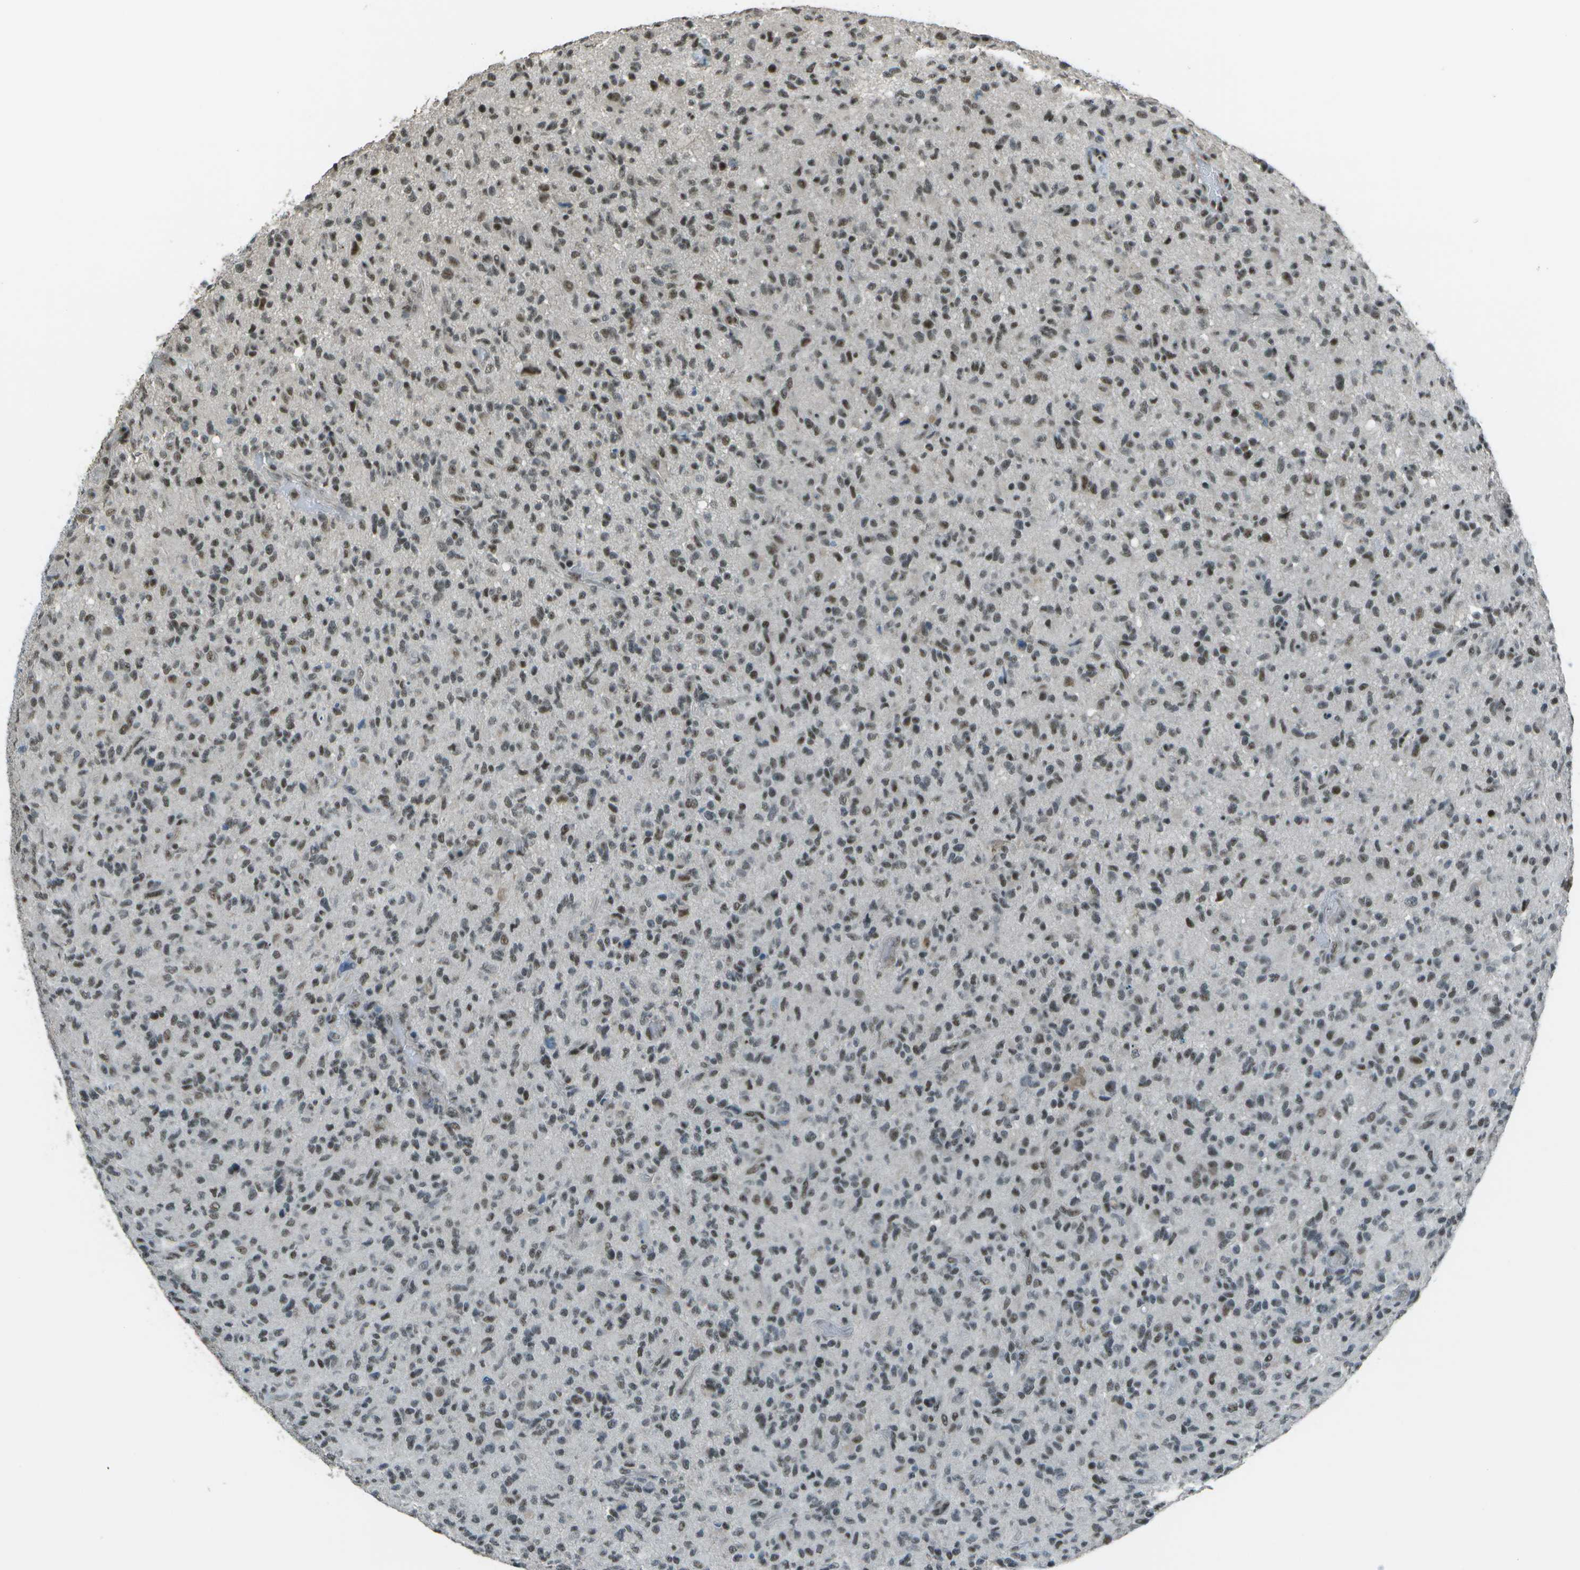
{"staining": {"intensity": "moderate", "quantity": ">75%", "location": "nuclear"}, "tissue": "glioma", "cell_type": "Tumor cells", "image_type": "cancer", "snomed": [{"axis": "morphology", "description": "Glioma, malignant, High grade"}, {"axis": "topography", "description": "Brain"}], "caption": "Brown immunohistochemical staining in human malignant glioma (high-grade) shows moderate nuclear expression in approximately >75% of tumor cells.", "gene": "DEPDC1", "patient": {"sex": "male", "age": 71}}